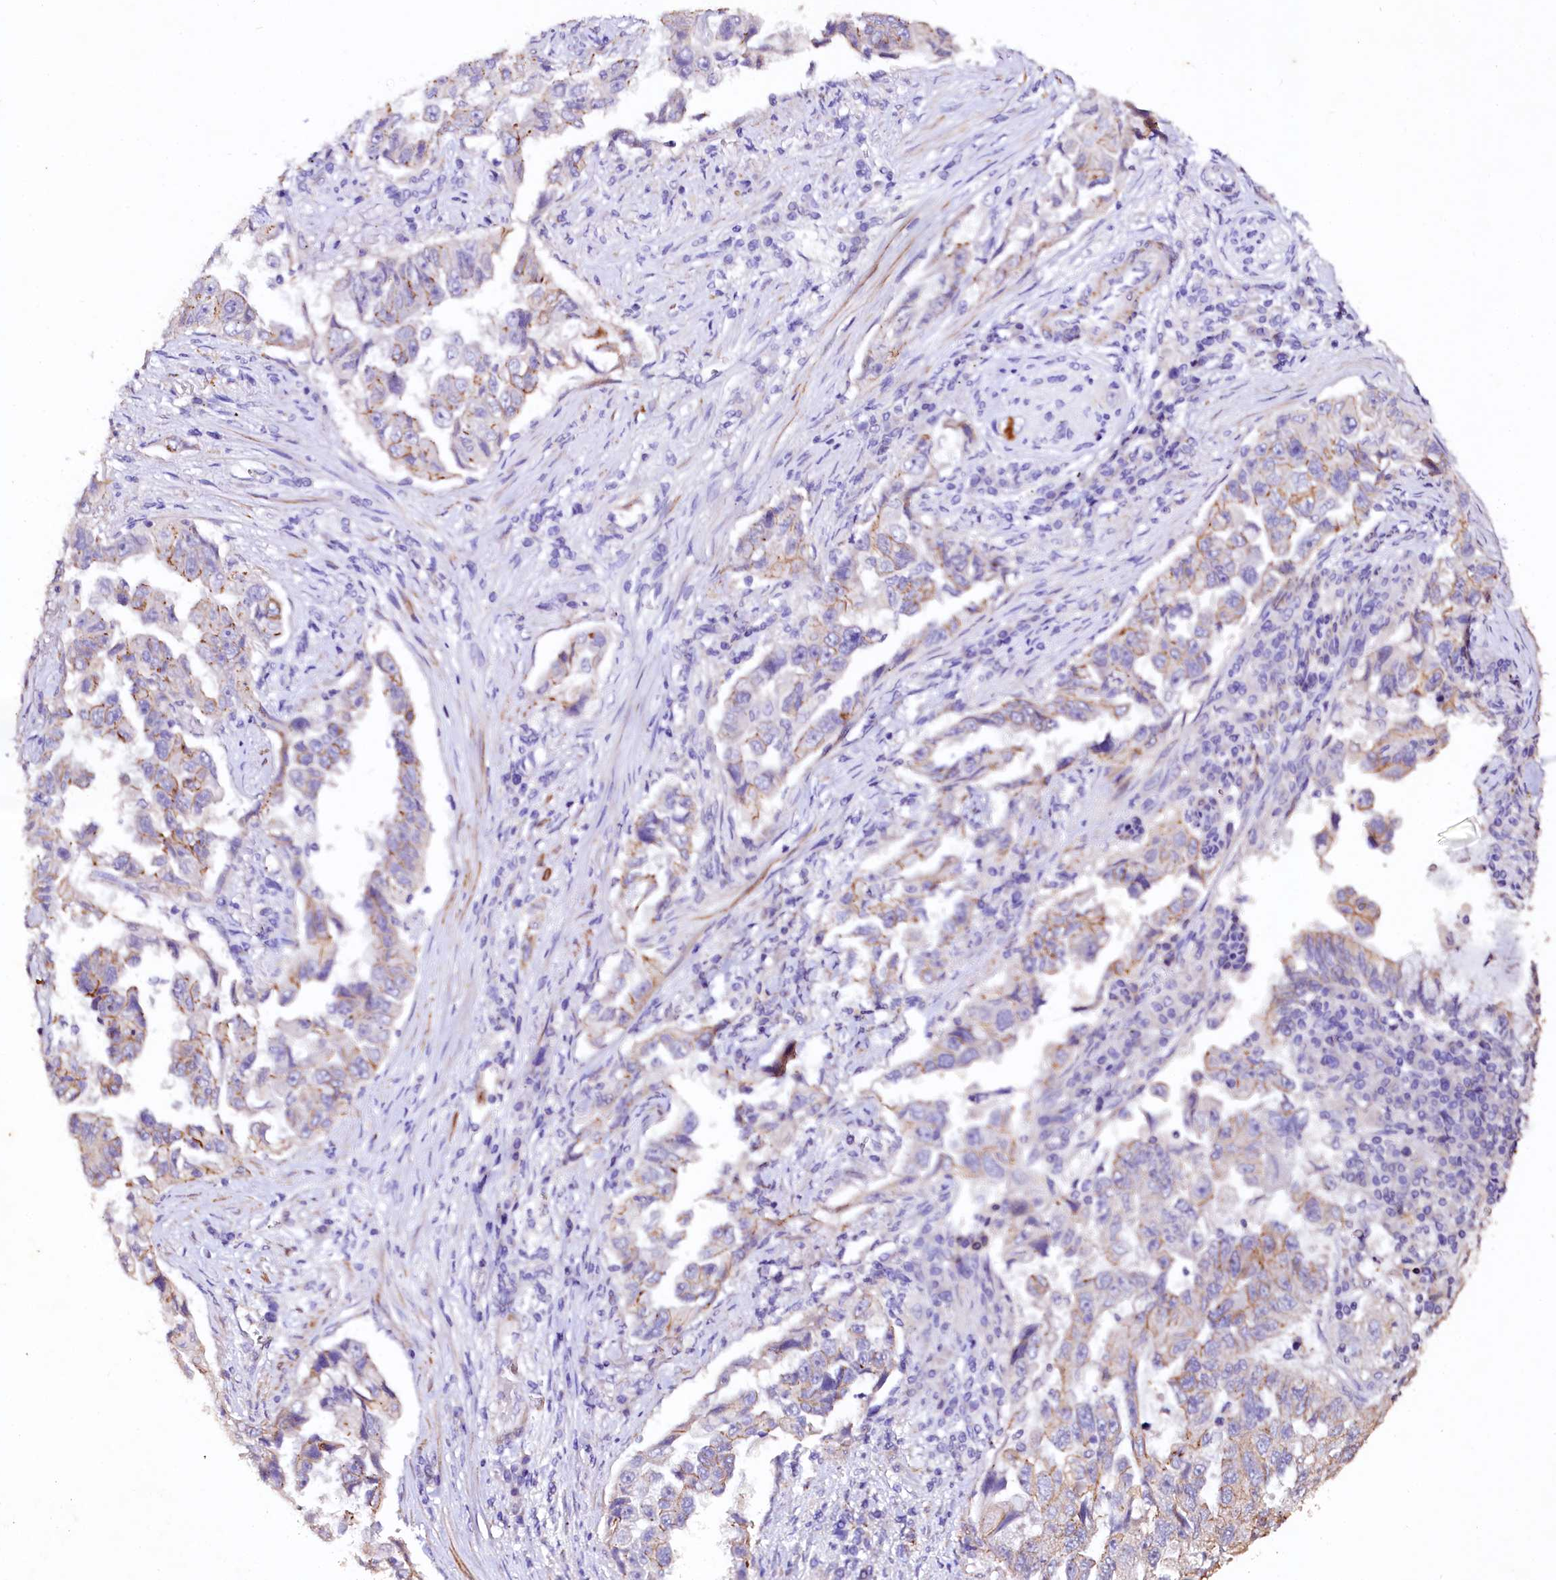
{"staining": {"intensity": "negative", "quantity": "none", "location": "none"}, "tissue": "lung cancer", "cell_type": "Tumor cells", "image_type": "cancer", "snomed": [{"axis": "morphology", "description": "Adenocarcinoma, NOS"}, {"axis": "topography", "description": "Lung"}], "caption": "This is a micrograph of immunohistochemistry (IHC) staining of lung adenocarcinoma, which shows no positivity in tumor cells.", "gene": "VPS36", "patient": {"sex": "female", "age": 51}}